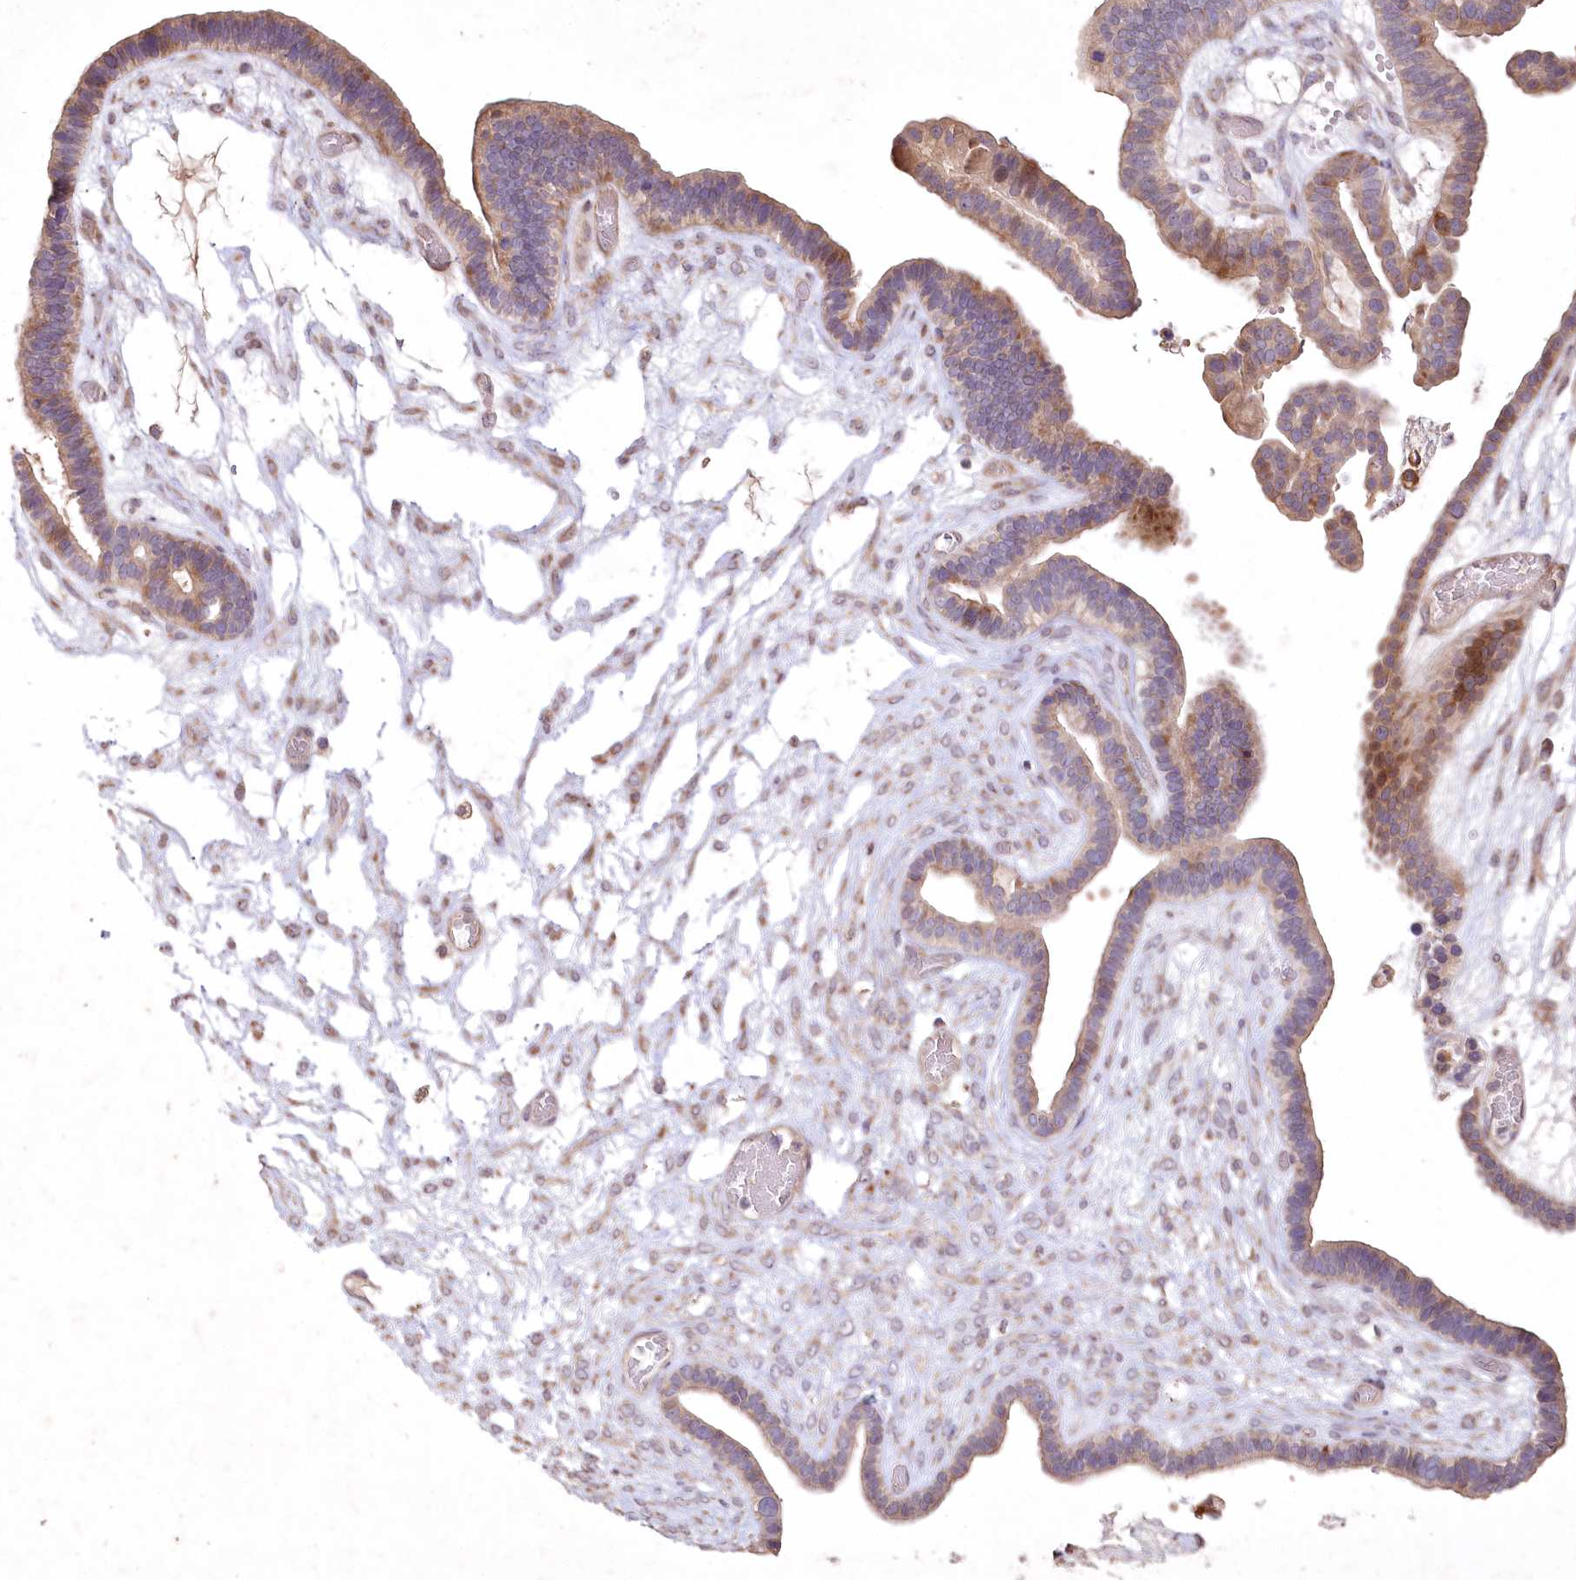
{"staining": {"intensity": "moderate", "quantity": ">75%", "location": "cytoplasmic/membranous"}, "tissue": "ovarian cancer", "cell_type": "Tumor cells", "image_type": "cancer", "snomed": [{"axis": "morphology", "description": "Cystadenocarcinoma, serous, NOS"}, {"axis": "topography", "description": "Ovary"}], "caption": "Ovarian cancer (serous cystadenocarcinoma) stained for a protein (brown) exhibits moderate cytoplasmic/membranous positive staining in approximately >75% of tumor cells.", "gene": "IRAK1BP1", "patient": {"sex": "female", "age": 56}}